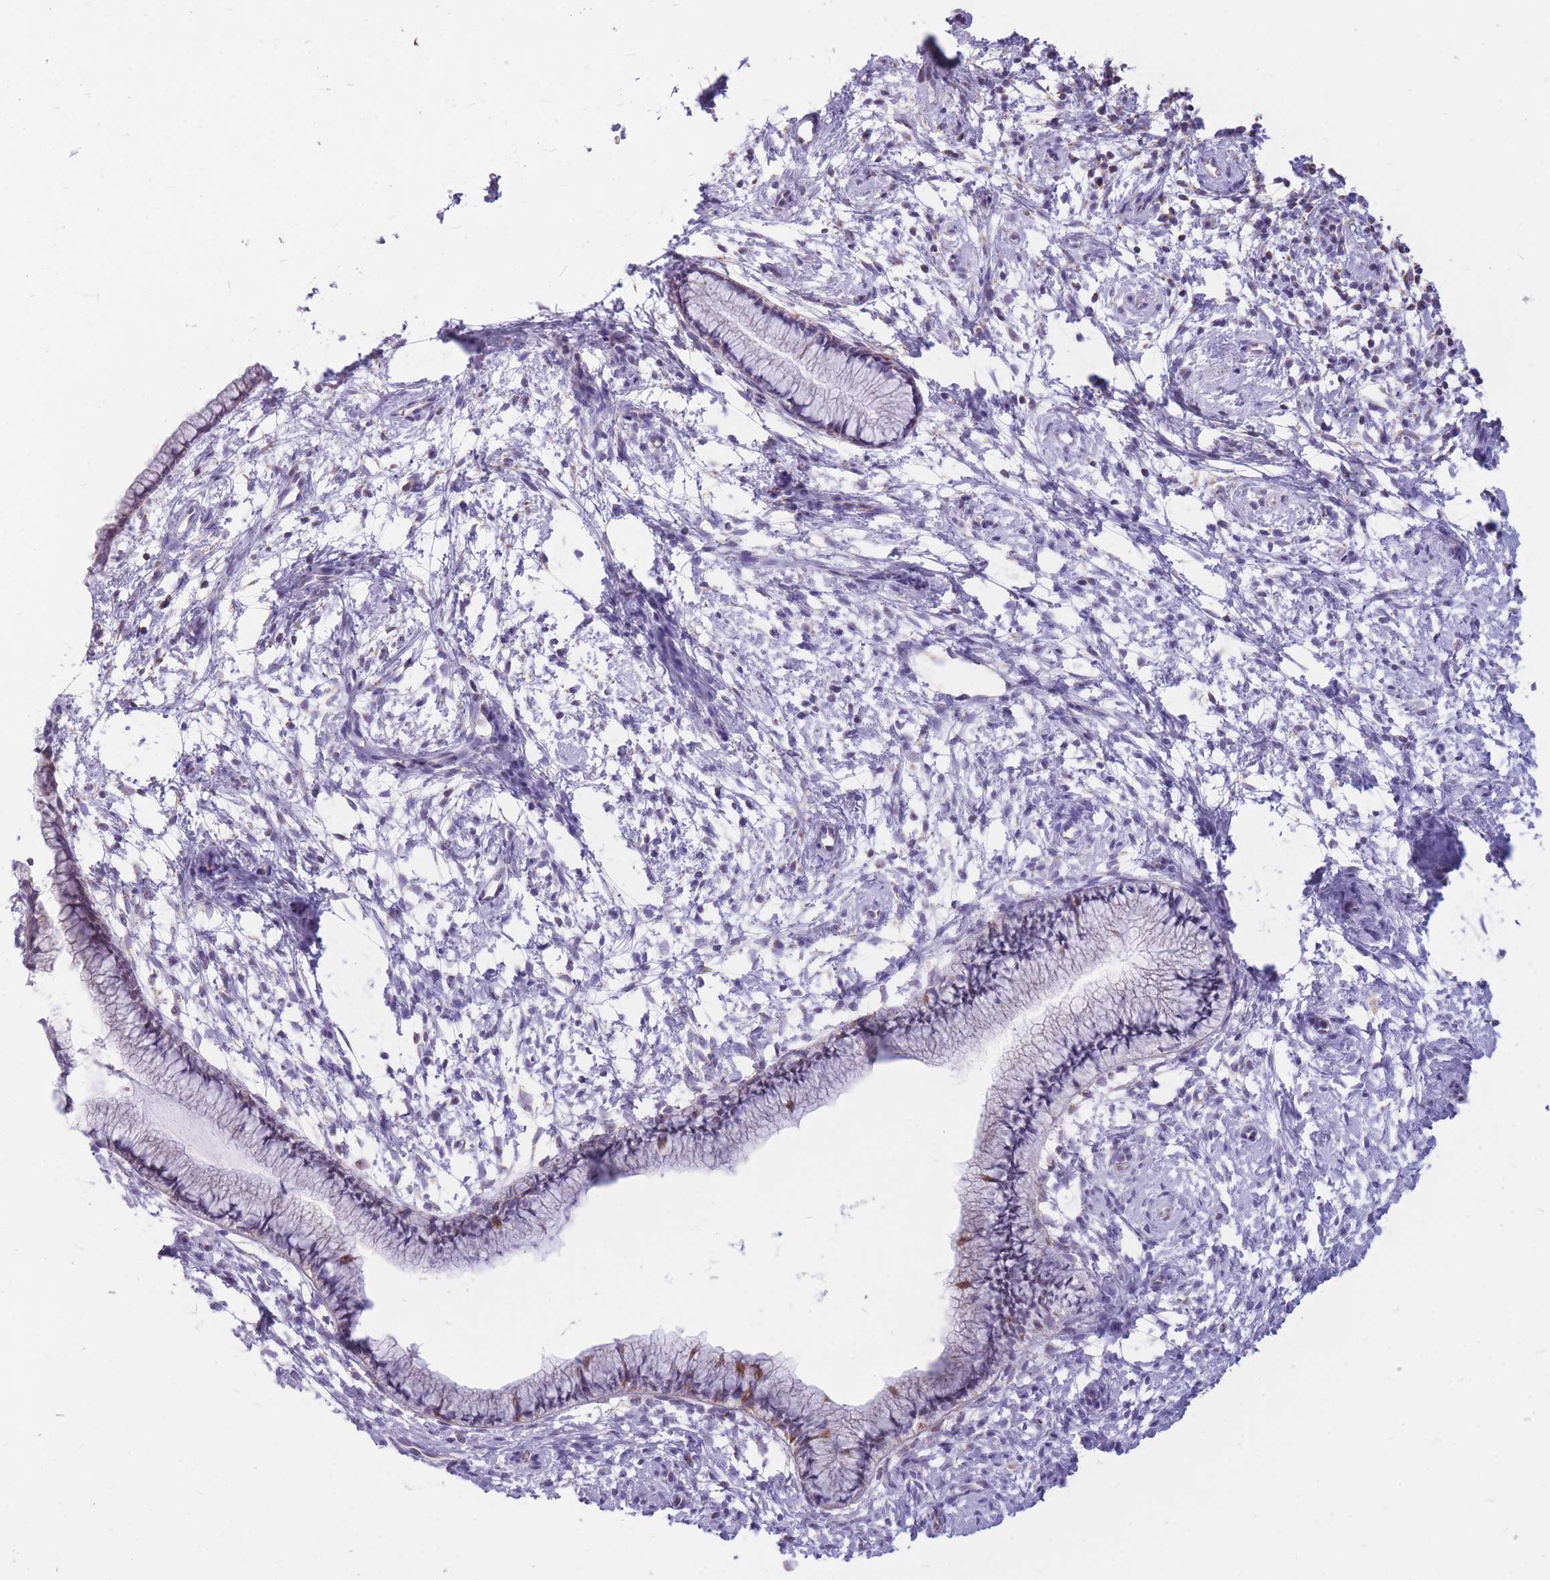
{"staining": {"intensity": "moderate", "quantity": "<25%", "location": "cytoplasmic/membranous"}, "tissue": "cervix", "cell_type": "Glandular cells", "image_type": "normal", "snomed": [{"axis": "morphology", "description": "Normal tissue, NOS"}, {"axis": "topography", "description": "Cervix"}], "caption": "Glandular cells reveal low levels of moderate cytoplasmic/membranous staining in approximately <25% of cells in unremarkable cervix.", "gene": "PCSK1", "patient": {"sex": "female", "age": 57}}